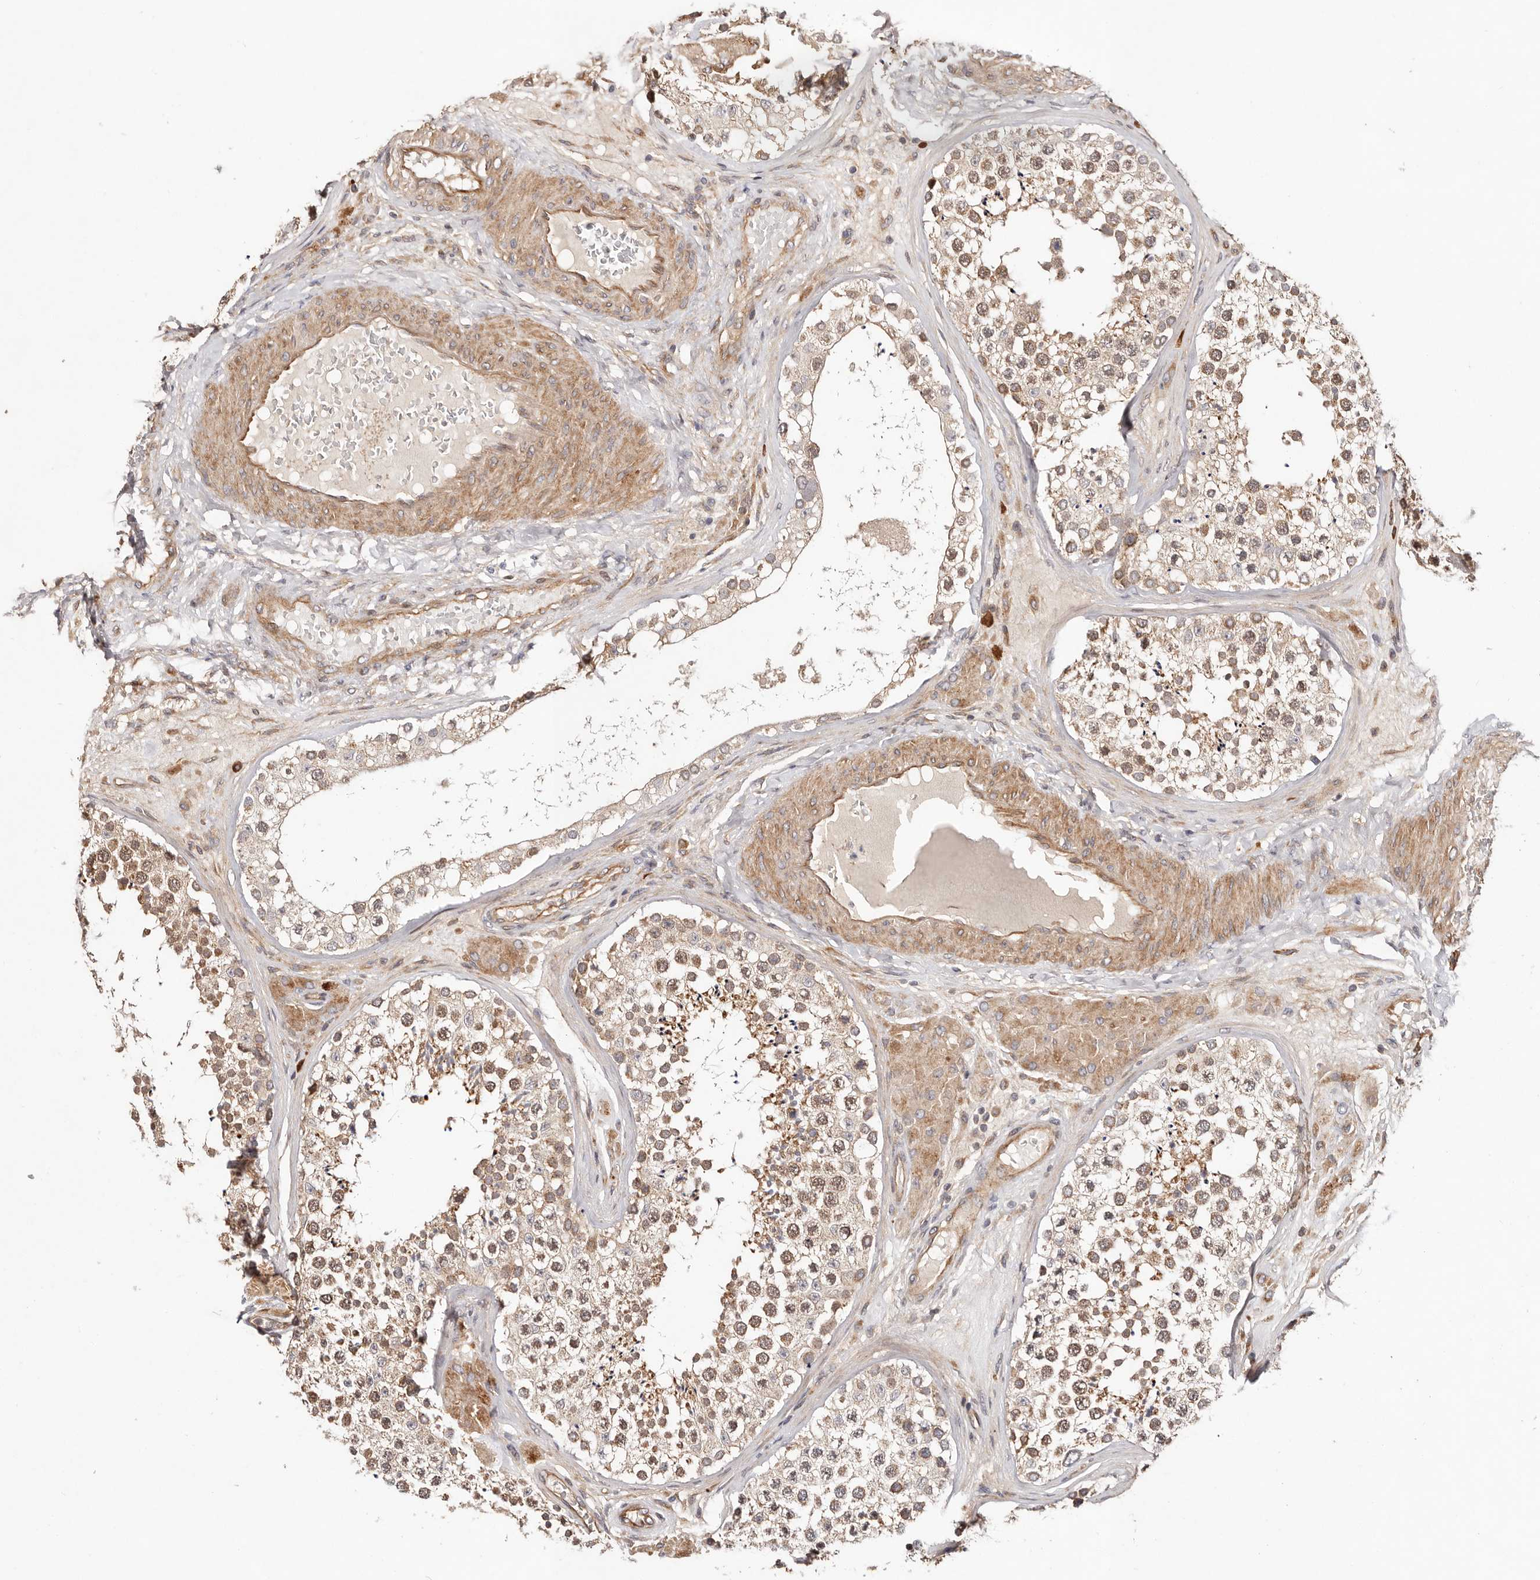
{"staining": {"intensity": "moderate", "quantity": ">75%", "location": "cytoplasmic/membranous"}, "tissue": "testis", "cell_type": "Cells in seminiferous ducts", "image_type": "normal", "snomed": [{"axis": "morphology", "description": "Normal tissue, NOS"}, {"axis": "topography", "description": "Testis"}], "caption": "This is a histology image of immunohistochemistry (IHC) staining of unremarkable testis, which shows moderate expression in the cytoplasmic/membranous of cells in seminiferous ducts.", "gene": "MACF1", "patient": {"sex": "male", "age": 46}}